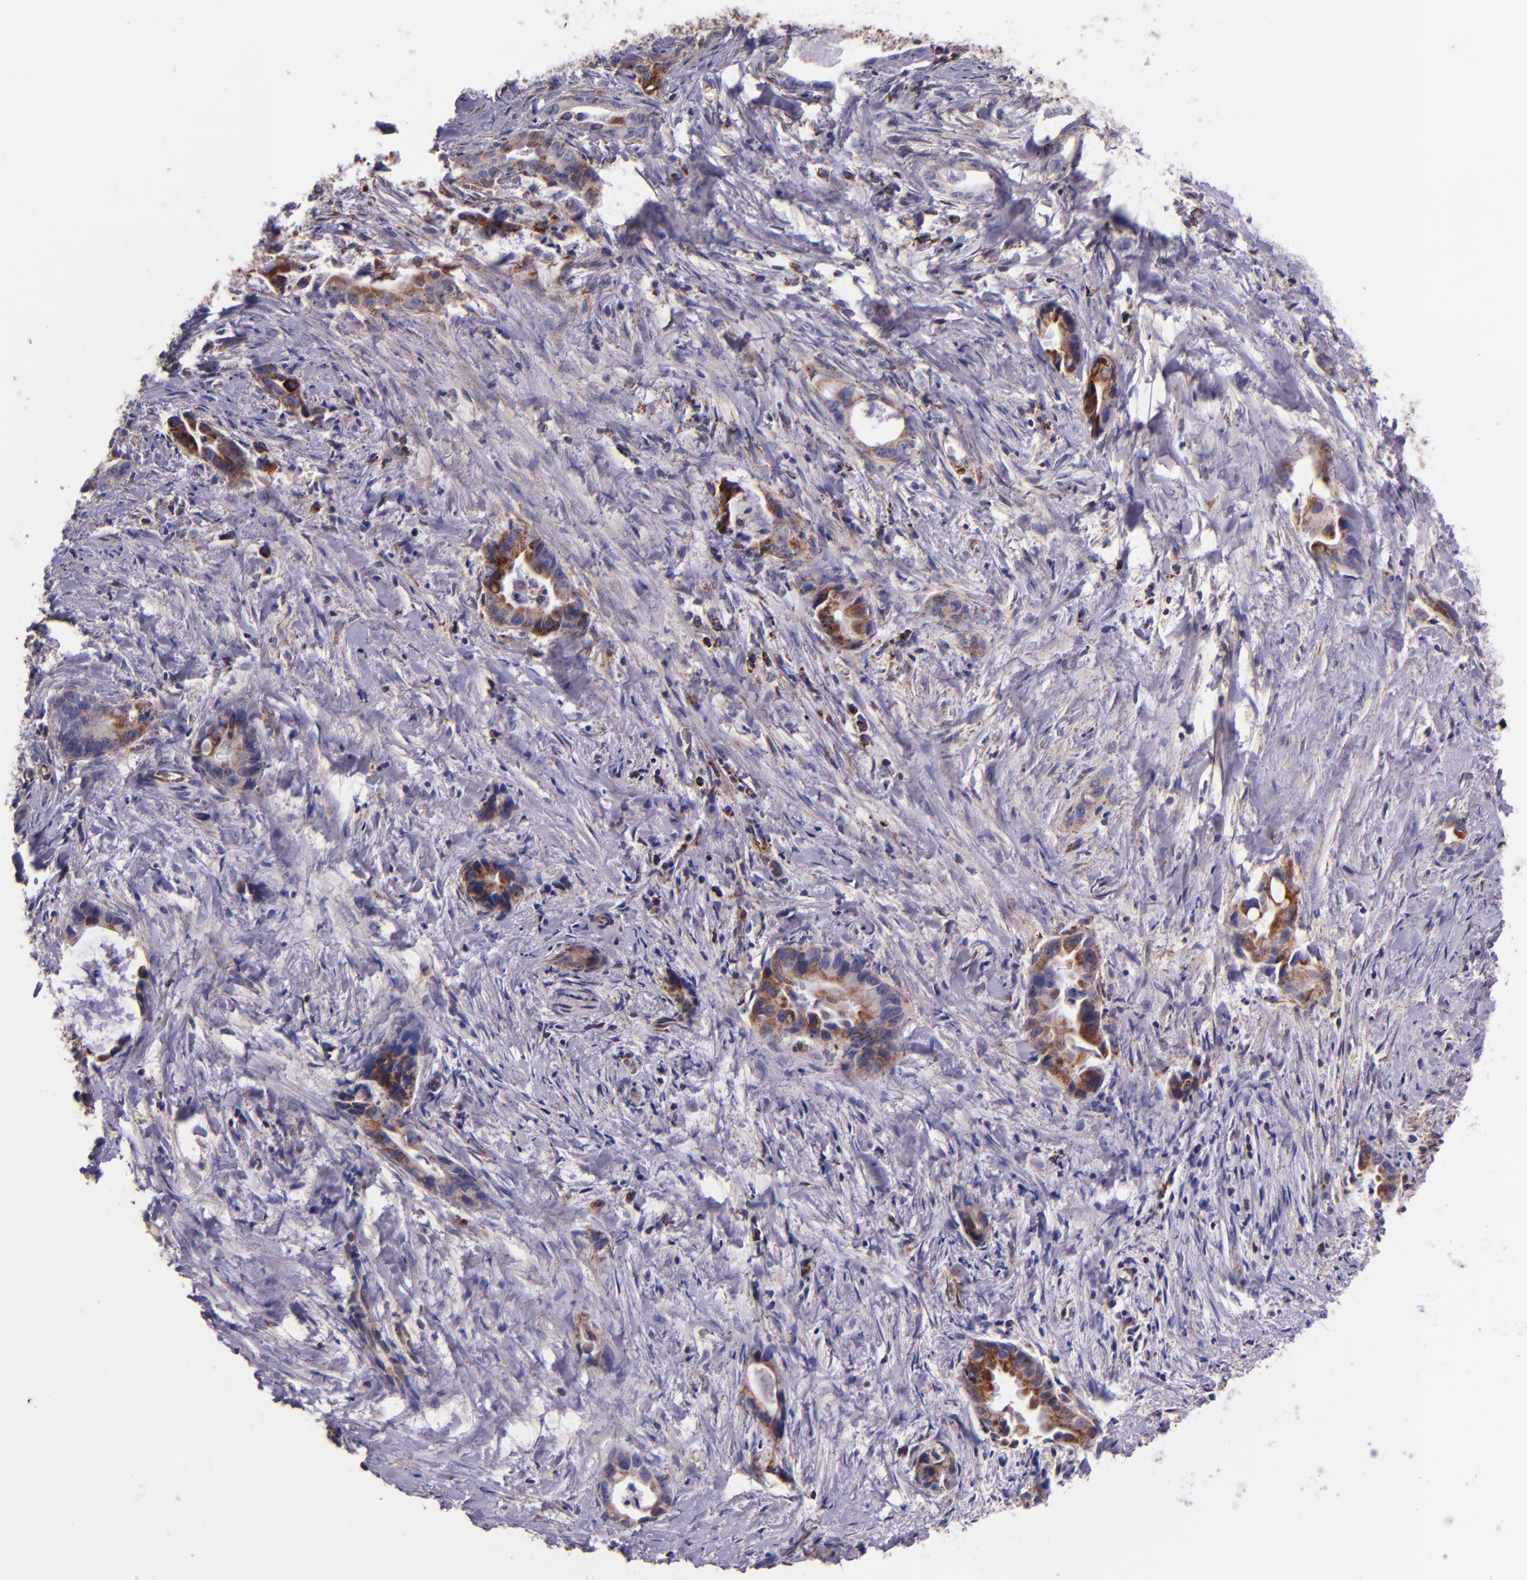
{"staining": {"intensity": "moderate", "quantity": ">75%", "location": "cytoplasmic/membranous"}, "tissue": "liver cancer", "cell_type": "Tumor cells", "image_type": "cancer", "snomed": [{"axis": "morphology", "description": "Cholangiocarcinoma"}, {"axis": "topography", "description": "Liver"}], "caption": "A brown stain highlights moderate cytoplasmic/membranous positivity of a protein in human liver cholangiocarcinoma tumor cells. Using DAB (3,3'-diaminobenzidine) (brown) and hematoxylin (blue) stains, captured at high magnification using brightfield microscopy.", "gene": "IDH3G", "patient": {"sex": "female", "age": 55}}